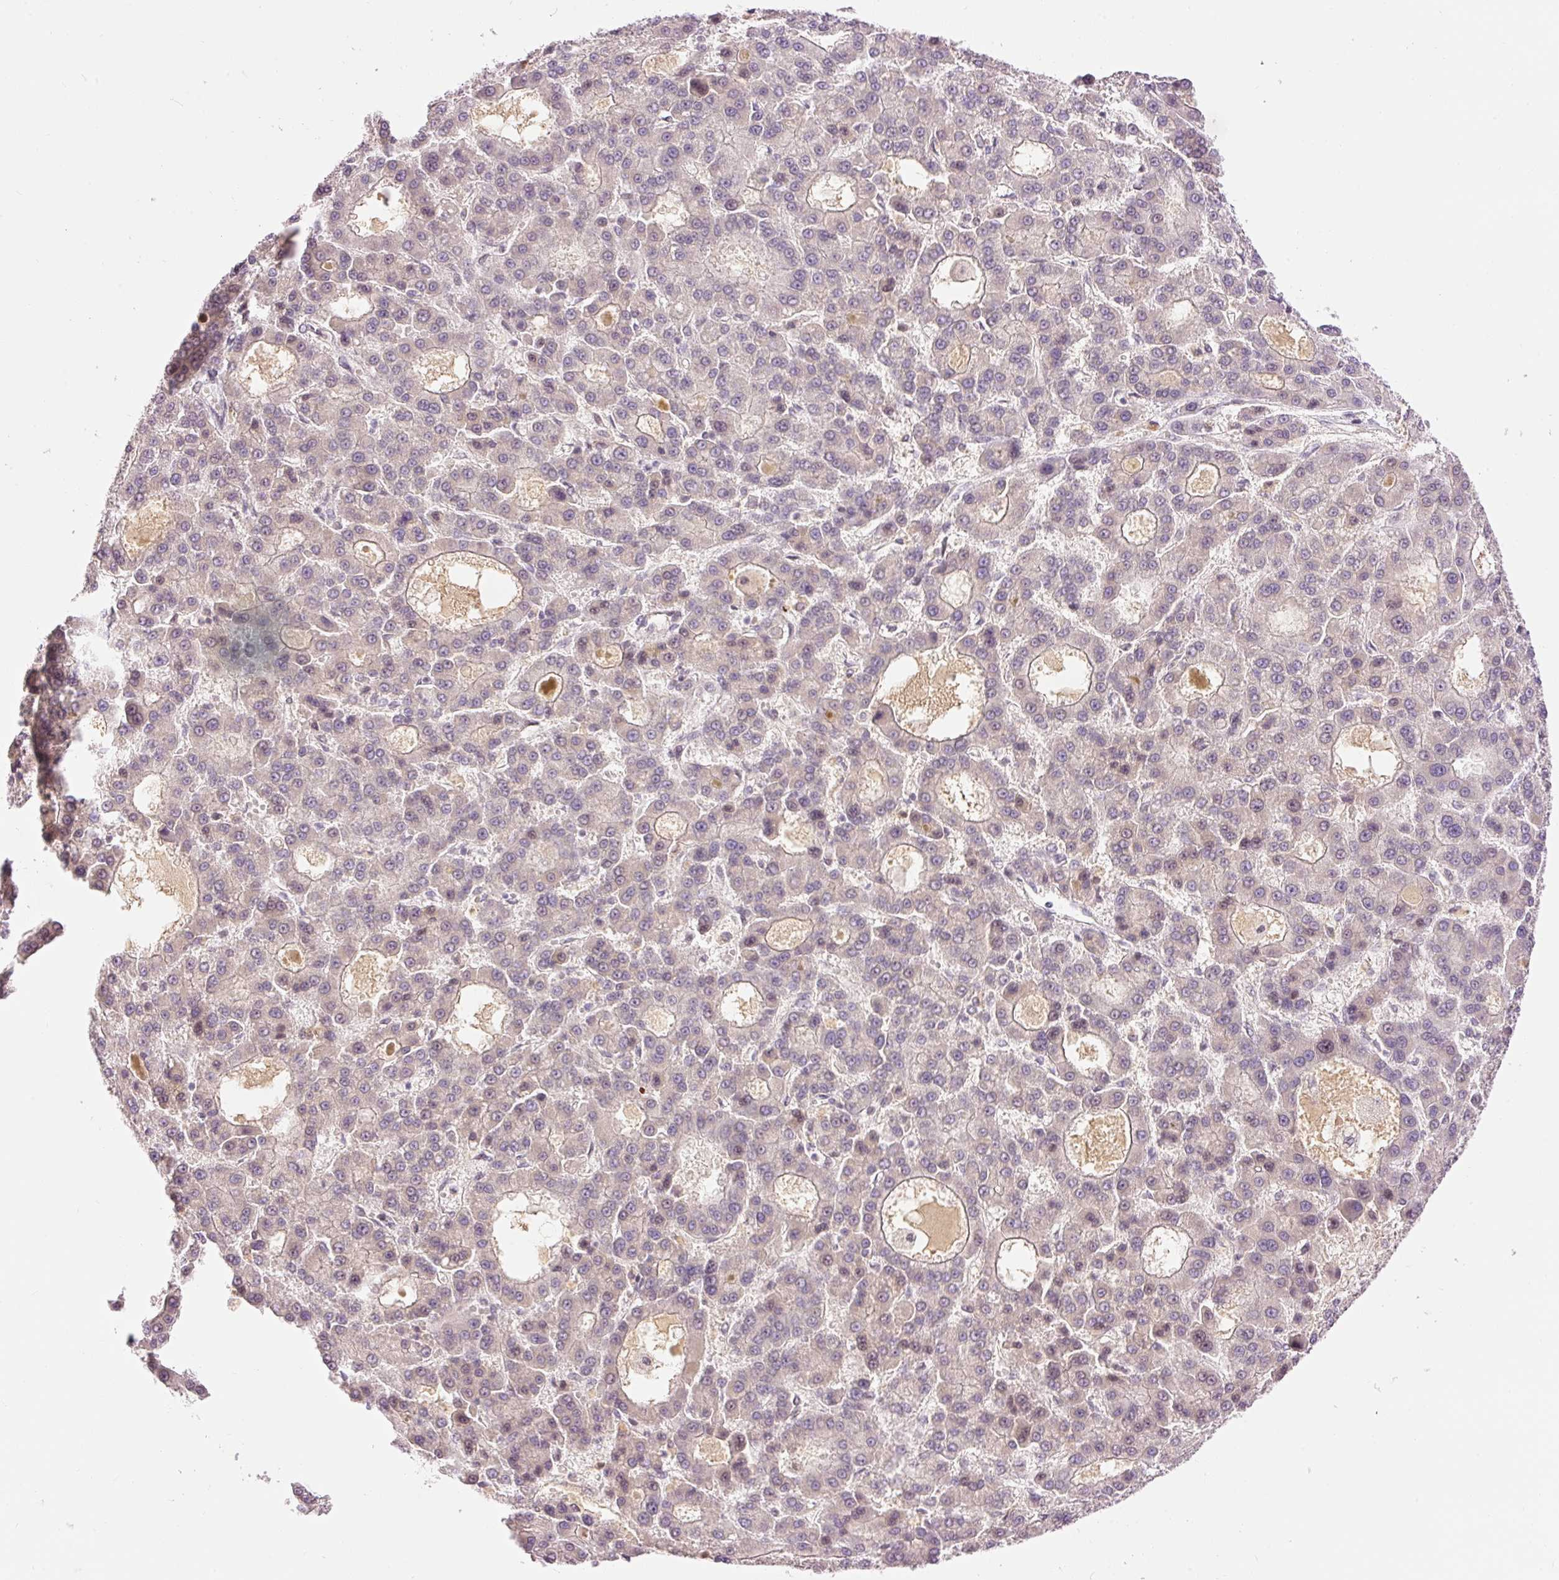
{"staining": {"intensity": "negative", "quantity": "none", "location": "none"}, "tissue": "liver cancer", "cell_type": "Tumor cells", "image_type": "cancer", "snomed": [{"axis": "morphology", "description": "Carcinoma, Hepatocellular, NOS"}, {"axis": "topography", "description": "Liver"}], "caption": "A photomicrograph of liver cancer stained for a protein displays no brown staining in tumor cells. (DAB (3,3'-diaminobenzidine) immunohistochemistry with hematoxylin counter stain).", "gene": "ABHD11", "patient": {"sex": "male", "age": 70}}